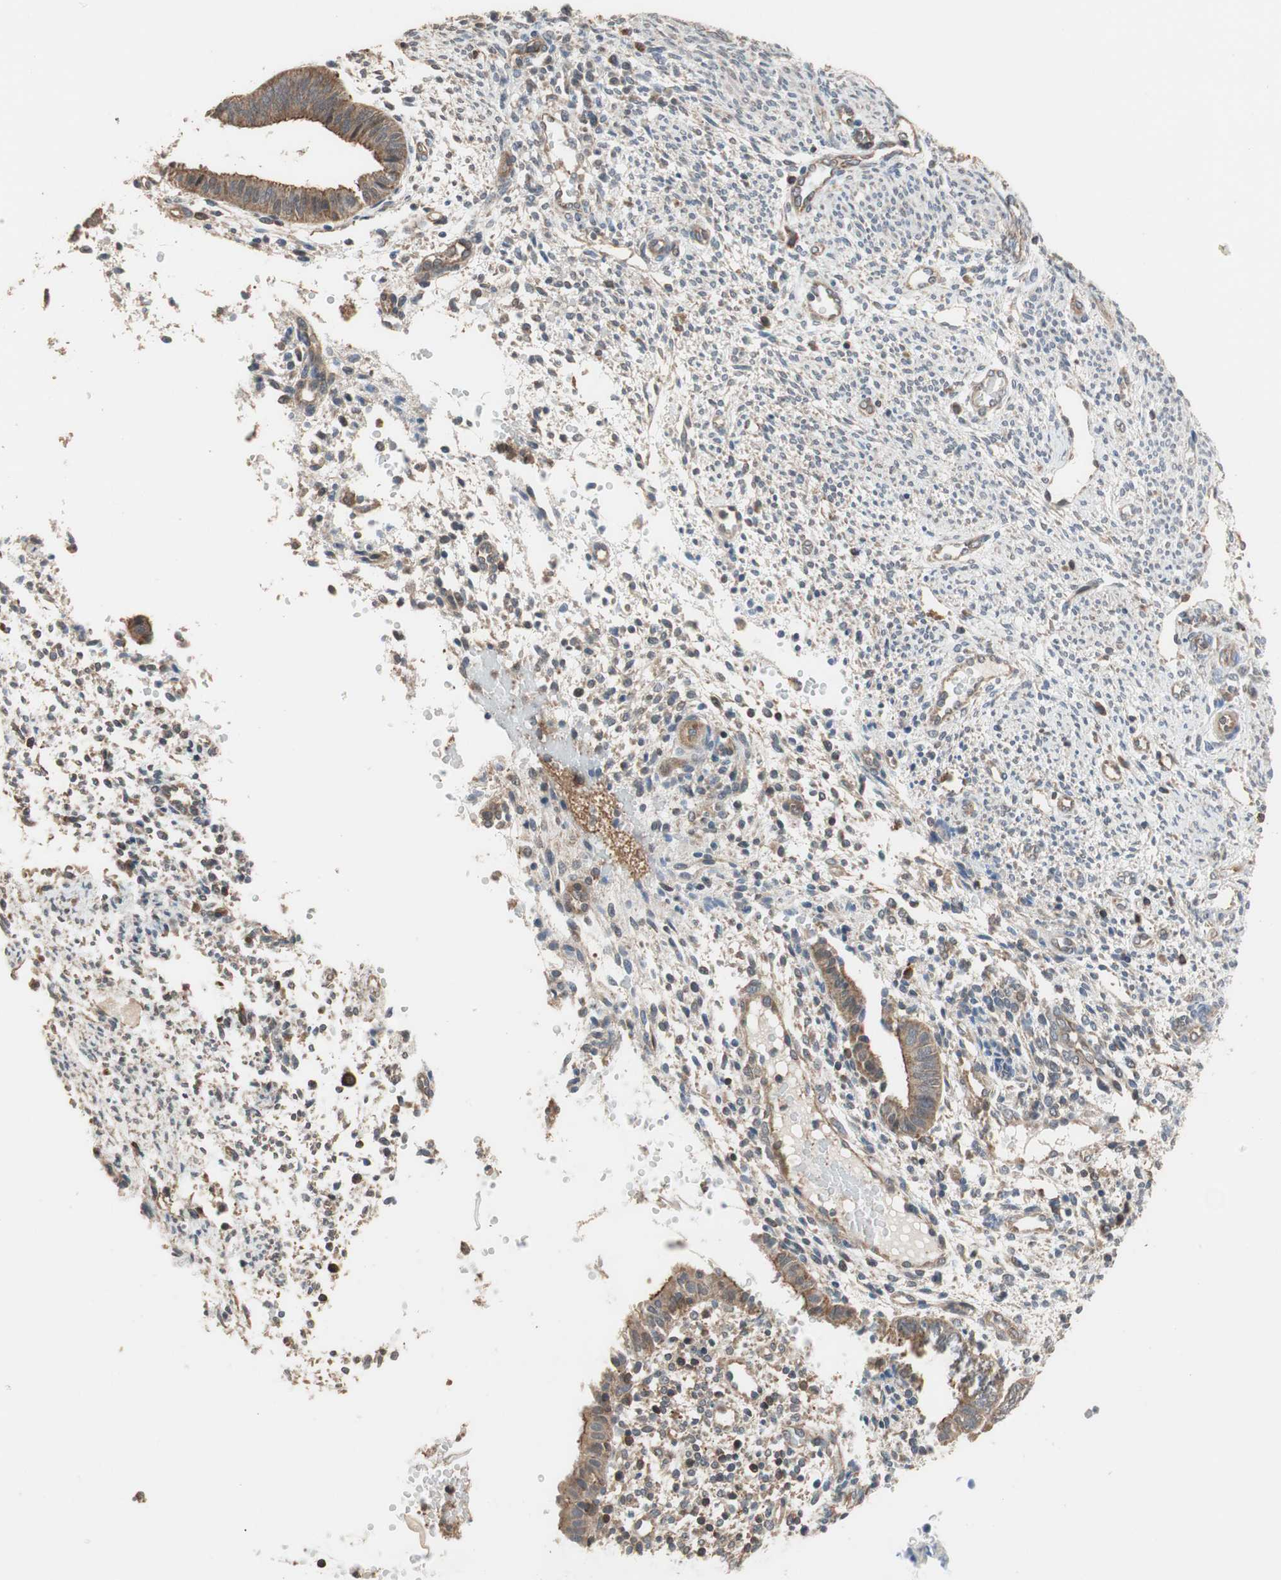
{"staining": {"intensity": "weak", "quantity": "25%-75%", "location": "cytoplasmic/membranous"}, "tissue": "endometrium", "cell_type": "Cells in endometrial stroma", "image_type": "normal", "snomed": [{"axis": "morphology", "description": "Normal tissue, NOS"}, {"axis": "topography", "description": "Endometrium"}], "caption": "Protein expression analysis of benign human endometrium reveals weak cytoplasmic/membranous positivity in about 25%-75% of cells in endometrial stroma. The protein of interest is shown in brown color, while the nuclei are stained blue.", "gene": "MAP4K2", "patient": {"sex": "female", "age": 35}}